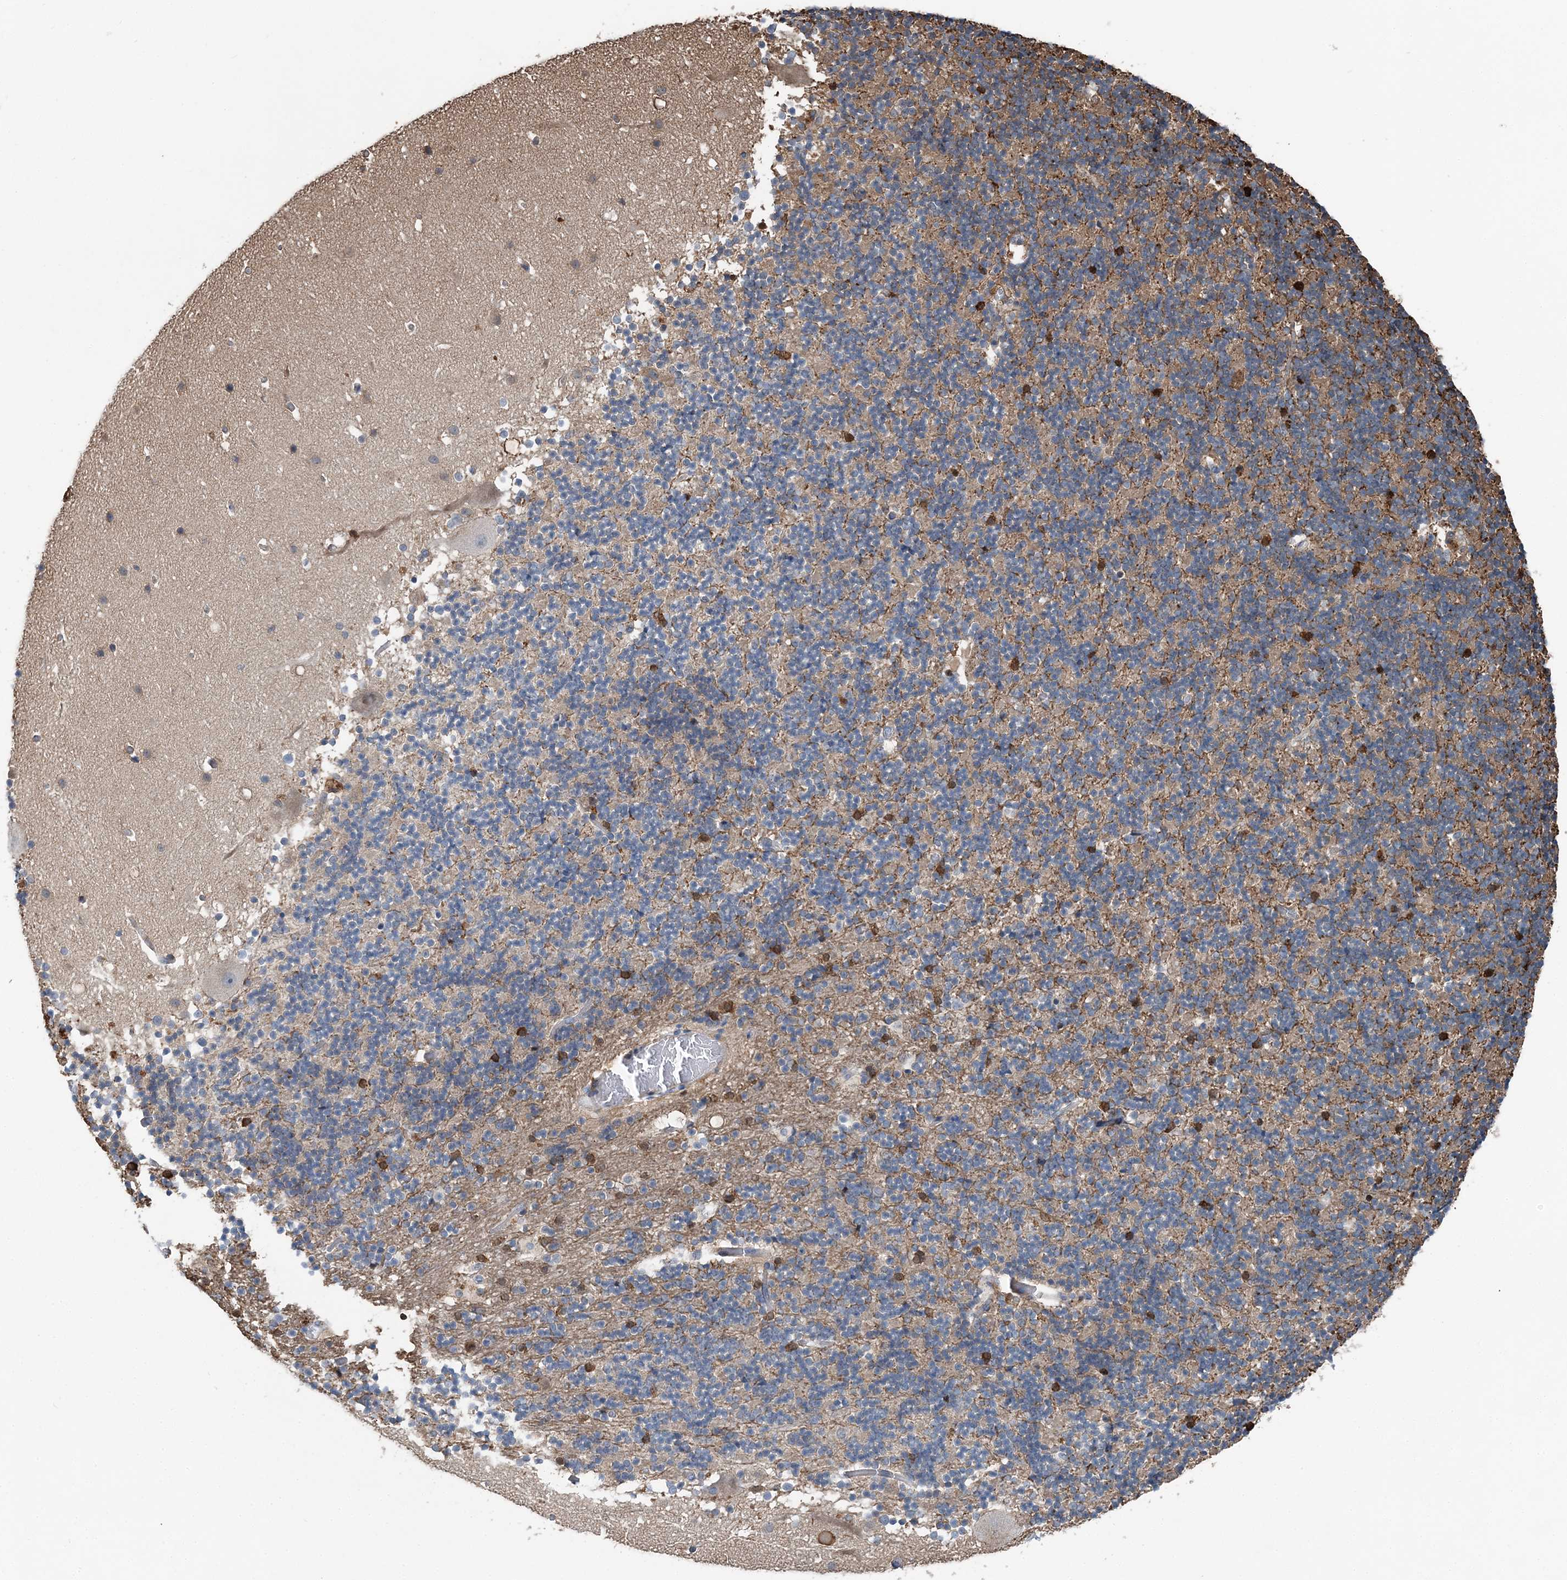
{"staining": {"intensity": "moderate", "quantity": "<25%", "location": "cytoplasmic/membranous,nuclear"}, "tissue": "cerebellum", "cell_type": "Cells in granular layer", "image_type": "normal", "snomed": [{"axis": "morphology", "description": "Normal tissue, NOS"}, {"axis": "topography", "description": "Cerebellum"}], "caption": "Unremarkable cerebellum reveals moderate cytoplasmic/membranous,nuclear positivity in about <25% of cells in granular layer, visualized by immunohistochemistry. (DAB IHC, brown staining for protein, blue staining for nuclei).", "gene": "SPOPL", "patient": {"sex": "male", "age": 57}}